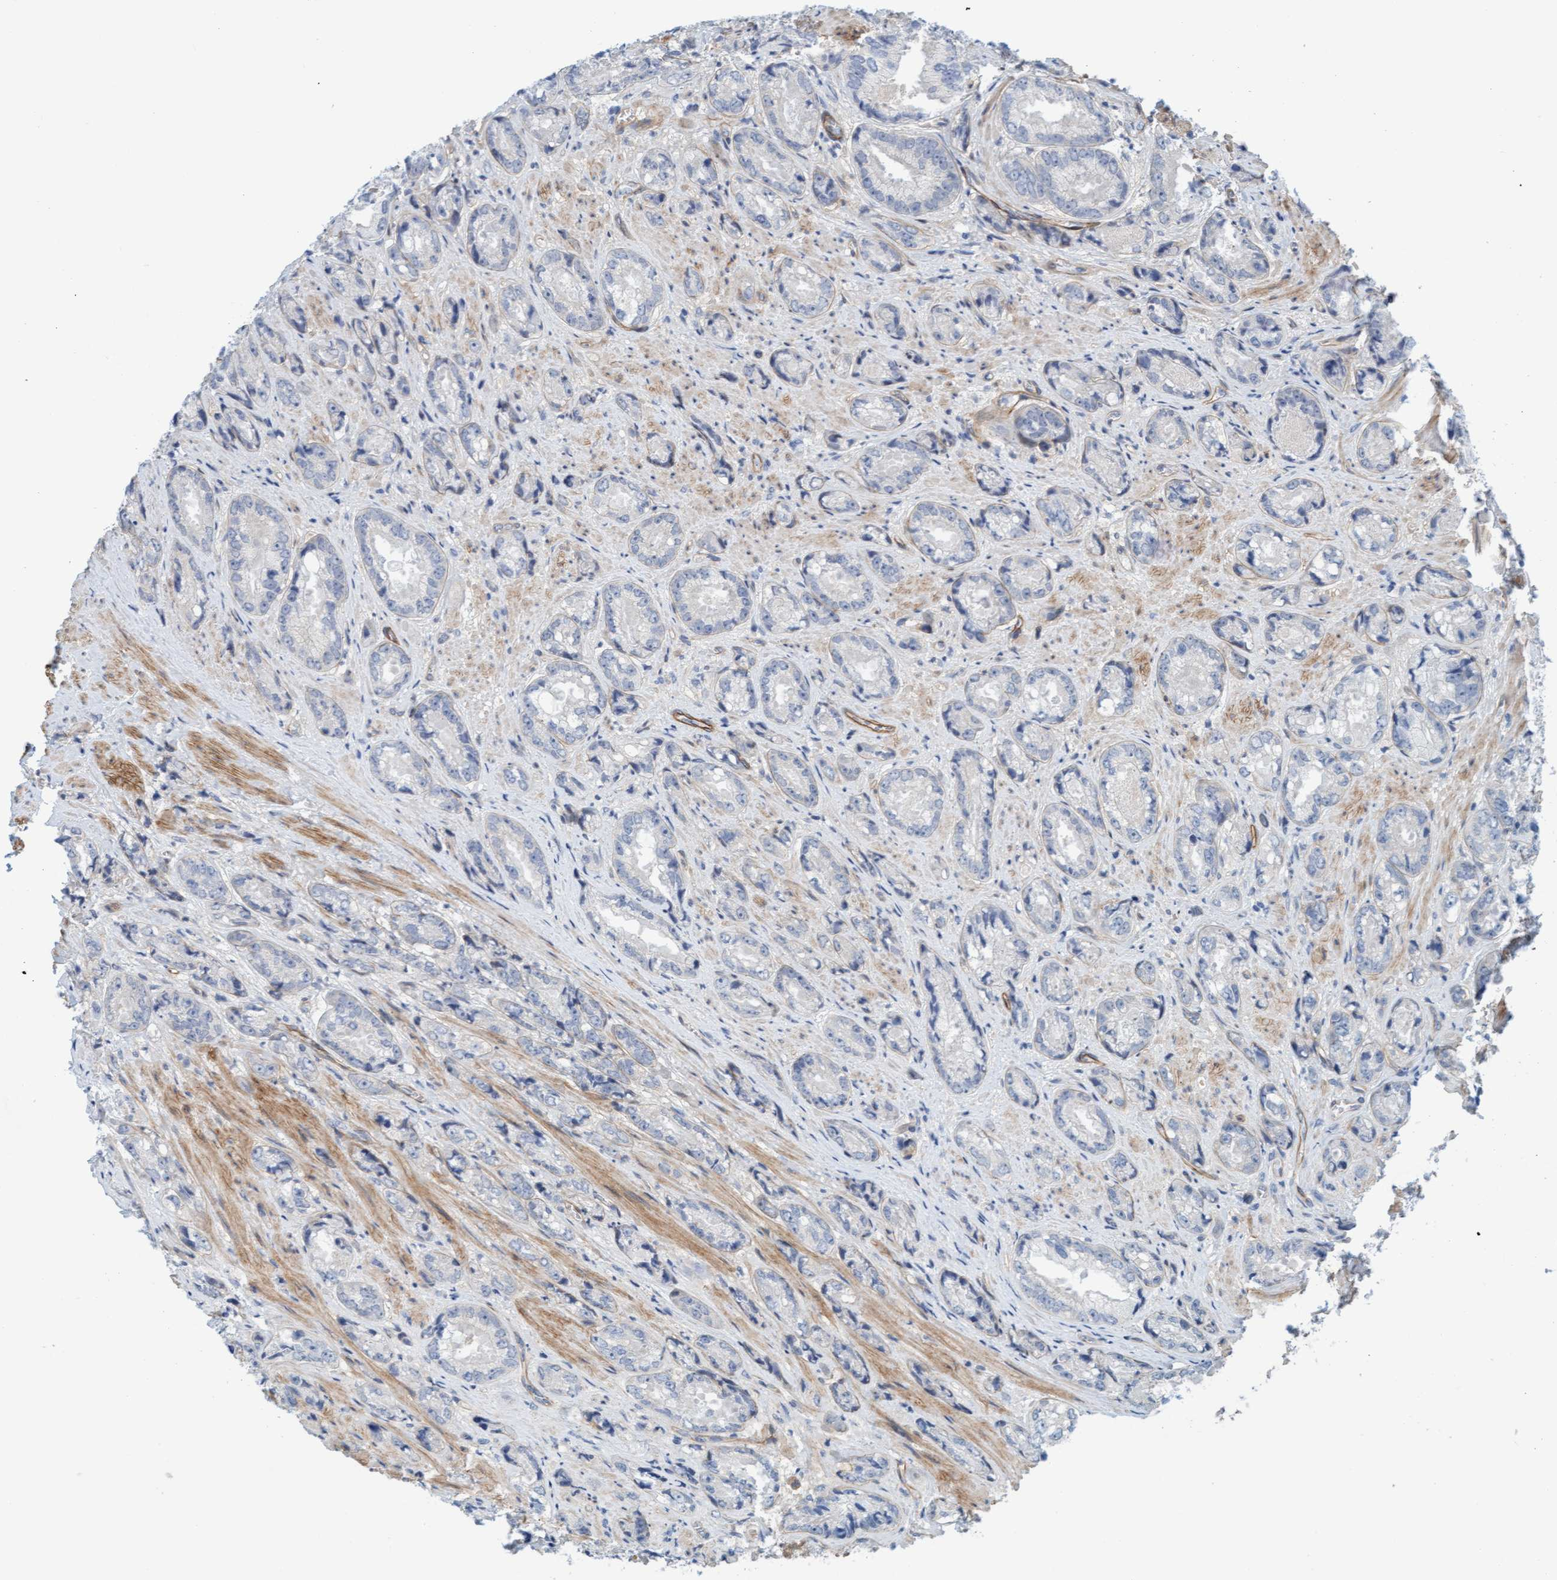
{"staining": {"intensity": "negative", "quantity": "none", "location": "none"}, "tissue": "prostate cancer", "cell_type": "Tumor cells", "image_type": "cancer", "snomed": [{"axis": "morphology", "description": "Adenocarcinoma, High grade"}, {"axis": "topography", "description": "Prostate"}], "caption": "Immunohistochemistry image of neoplastic tissue: prostate cancer (adenocarcinoma (high-grade)) stained with DAB exhibits no significant protein expression in tumor cells.", "gene": "TSTD2", "patient": {"sex": "male", "age": 61}}